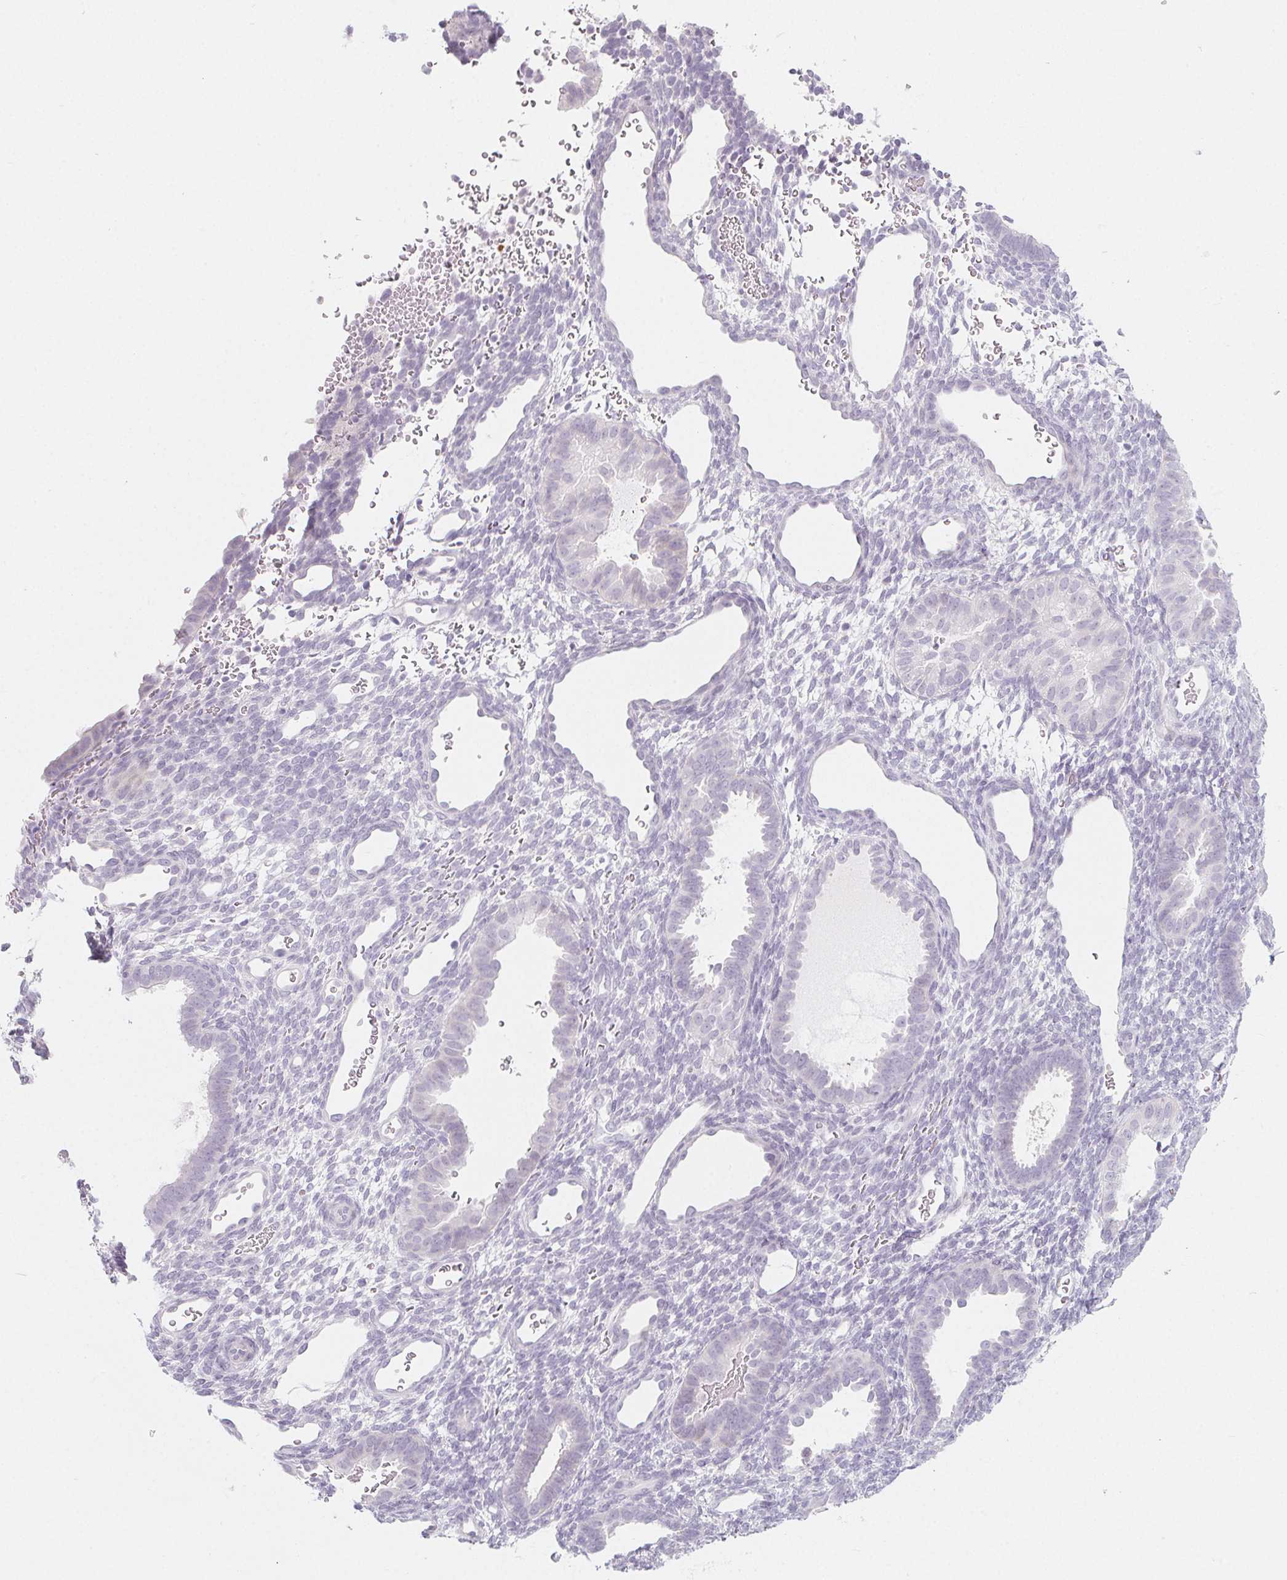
{"staining": {"intensity": "negative", "quantity": "none", "location": "none"}, "tissue": "endometrium", "cell_type": "Cells in endometrial stroma", "image_type": "normal", "snomed": [{"axis": "morphology", "description": "Normal tissue, NOS"}, {"axis": "topography", "description": "Endometrium"}], "caption": "High power microscopy image of an immunohistochemistry photomicrograph of unremarkable endometrium, revealing no significant expression in cells in endometrial stroma. (Immunohistochemistry (ihc), brightfield microscopy, high magnification).", "gene": "SH3GL2", "patient": {"sex": "female", "age": 34}}